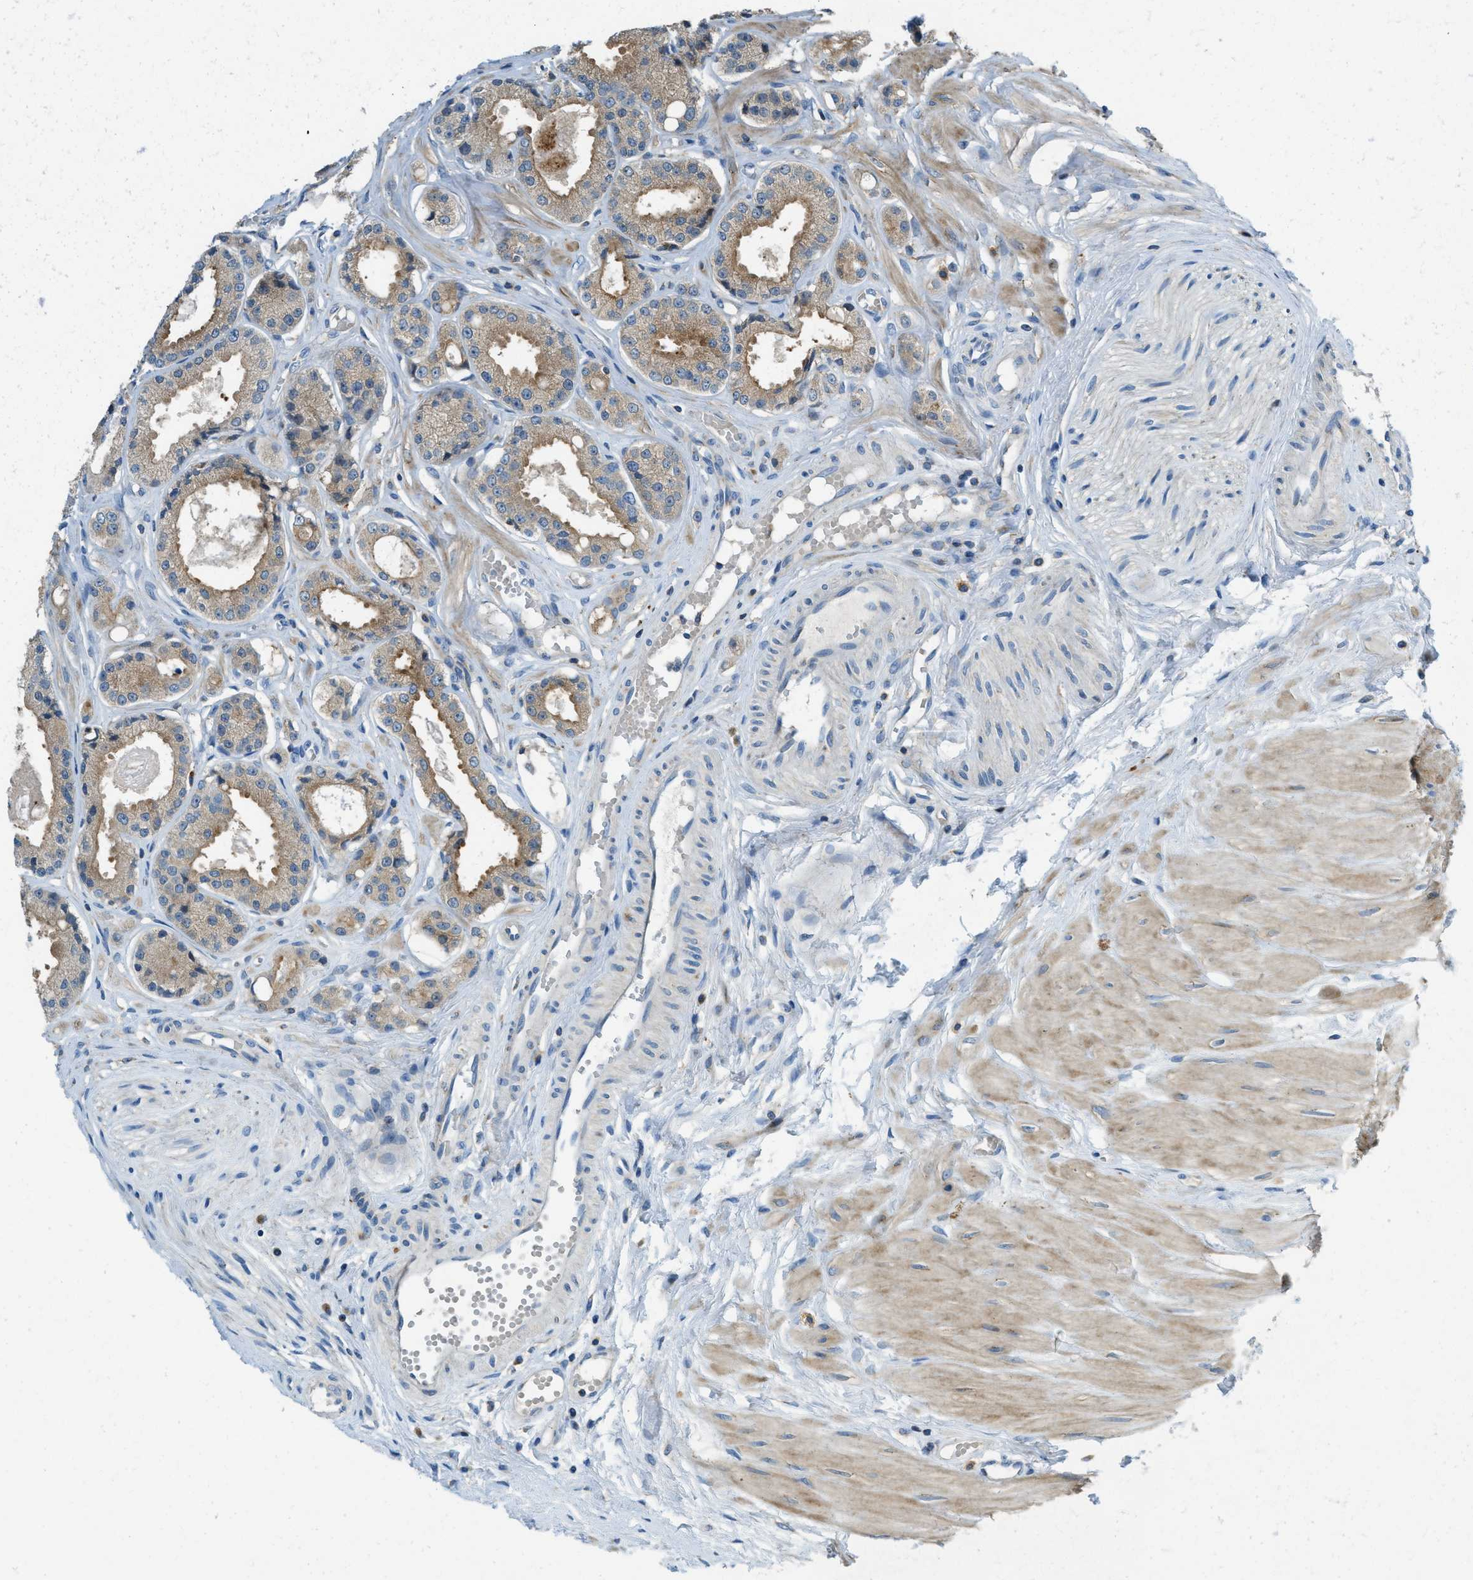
{"staining": {"intensity": "weak", "quantity": ">75%", "location": "cytoplasmic/membranous"}, "tissue": "prostate cancer", "cell_type": "Tumor cells", "image_type": "cancer", "snomed": [{"axis": "morphology", "description": "Adenocarcinoma, Low grade"}, {"axis": "topography", "description": "Prostate"}], "caption": "Tumor cells demonstrate weak cytoplasmic/membranous expression in approximately >75% of cells in prostate cancer (low-grade adenocarcinoma).", "gene": "RFFL", "patient": {"sex": "male", "age": 57}}